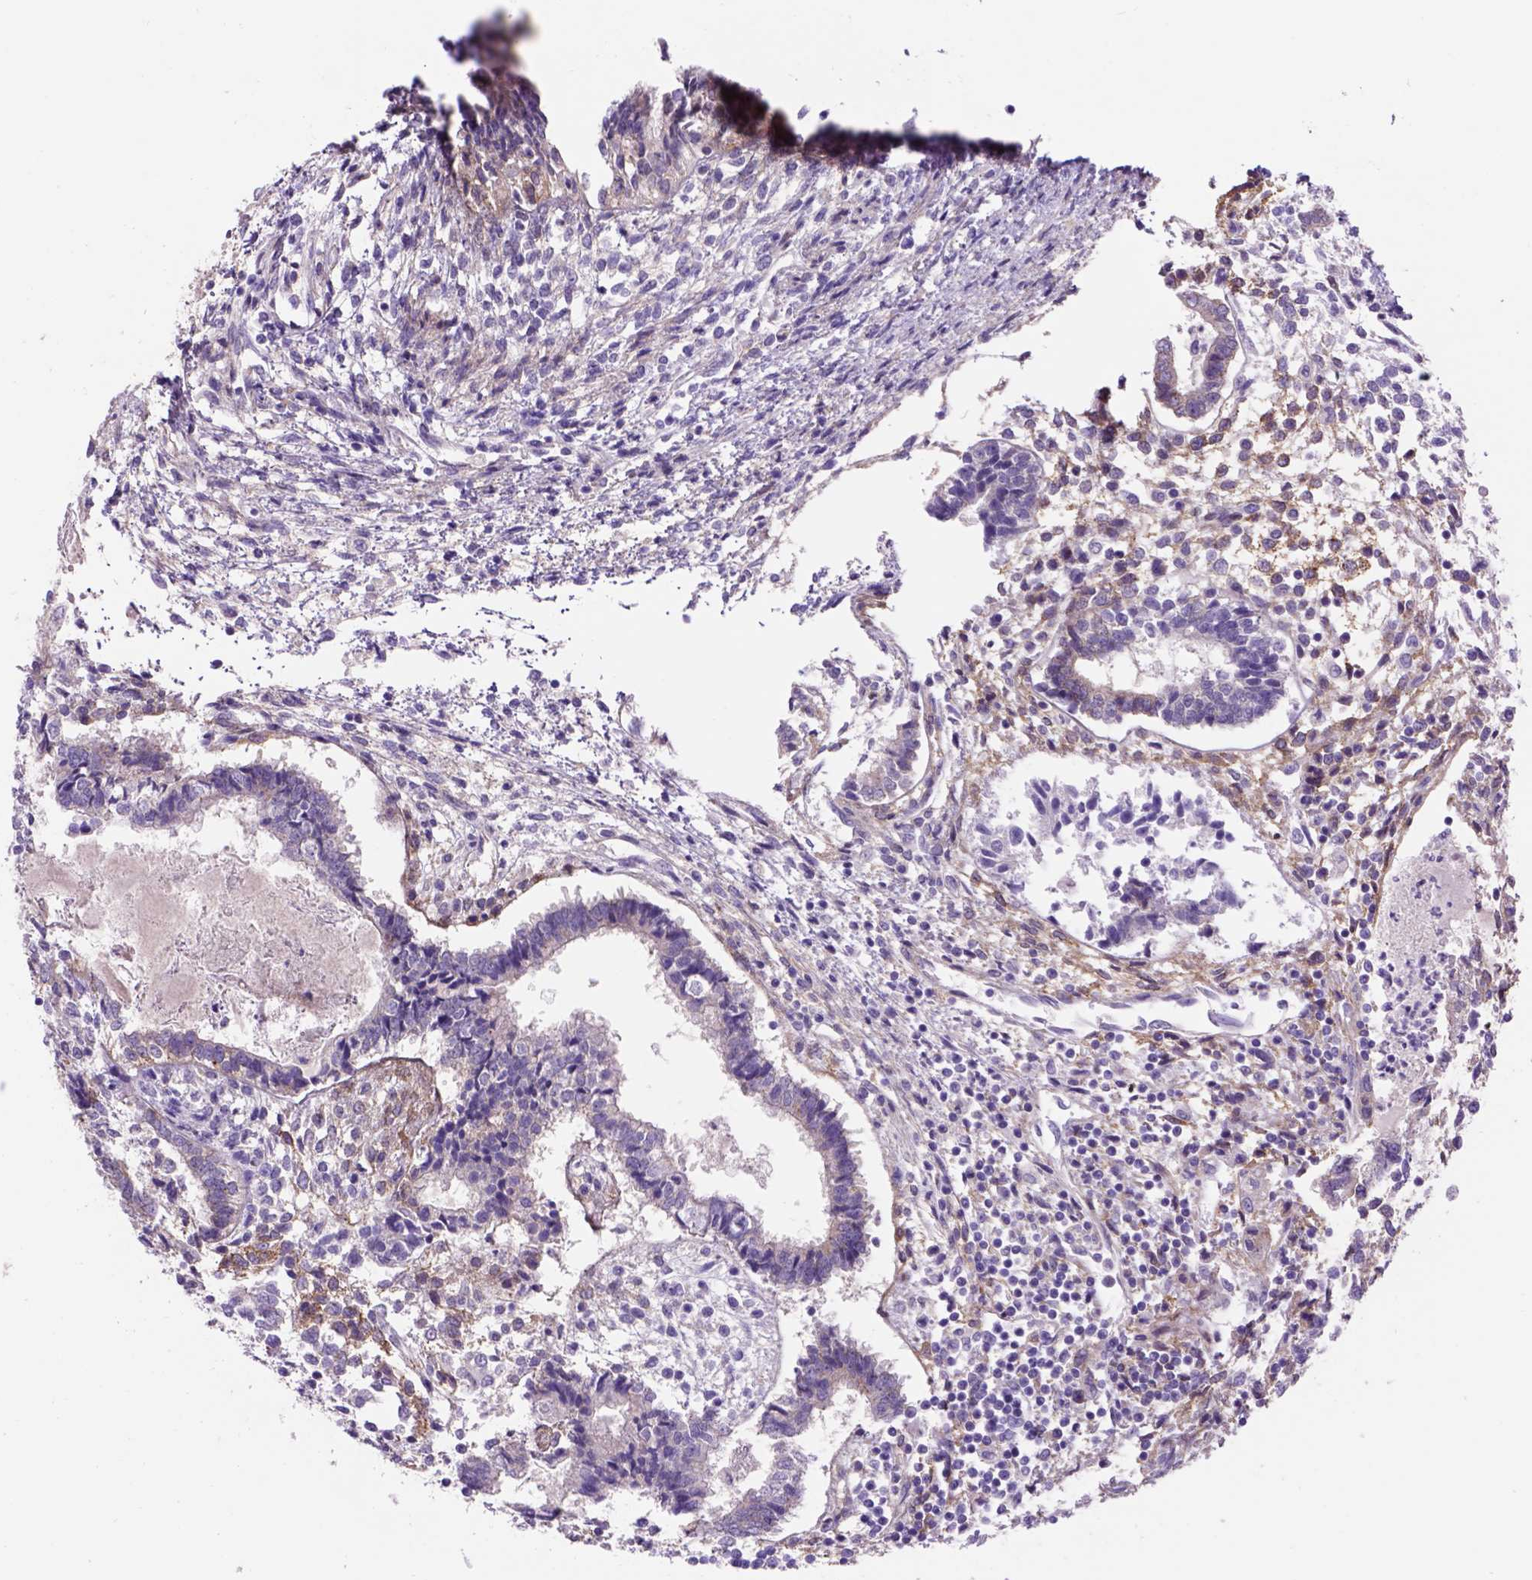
{"staining": {"intensity": "negative", "quantity": "none", "location": "none"}, "tissue": "testis cancer", "cell_type": "Tumor cells", "image_type": "cancer", "snomed": [{"axis": "morphology", "description": "Carcinoma, Embryonal, NOS"}, {"axis": "topography", "description": "Testis"}], "caption": "DAB immunohistochemical staining of human testis cancer displays no significant positivity in tumor cells.", "gene": "EGFR", "patient": {"sex": "male", "age": 37}}